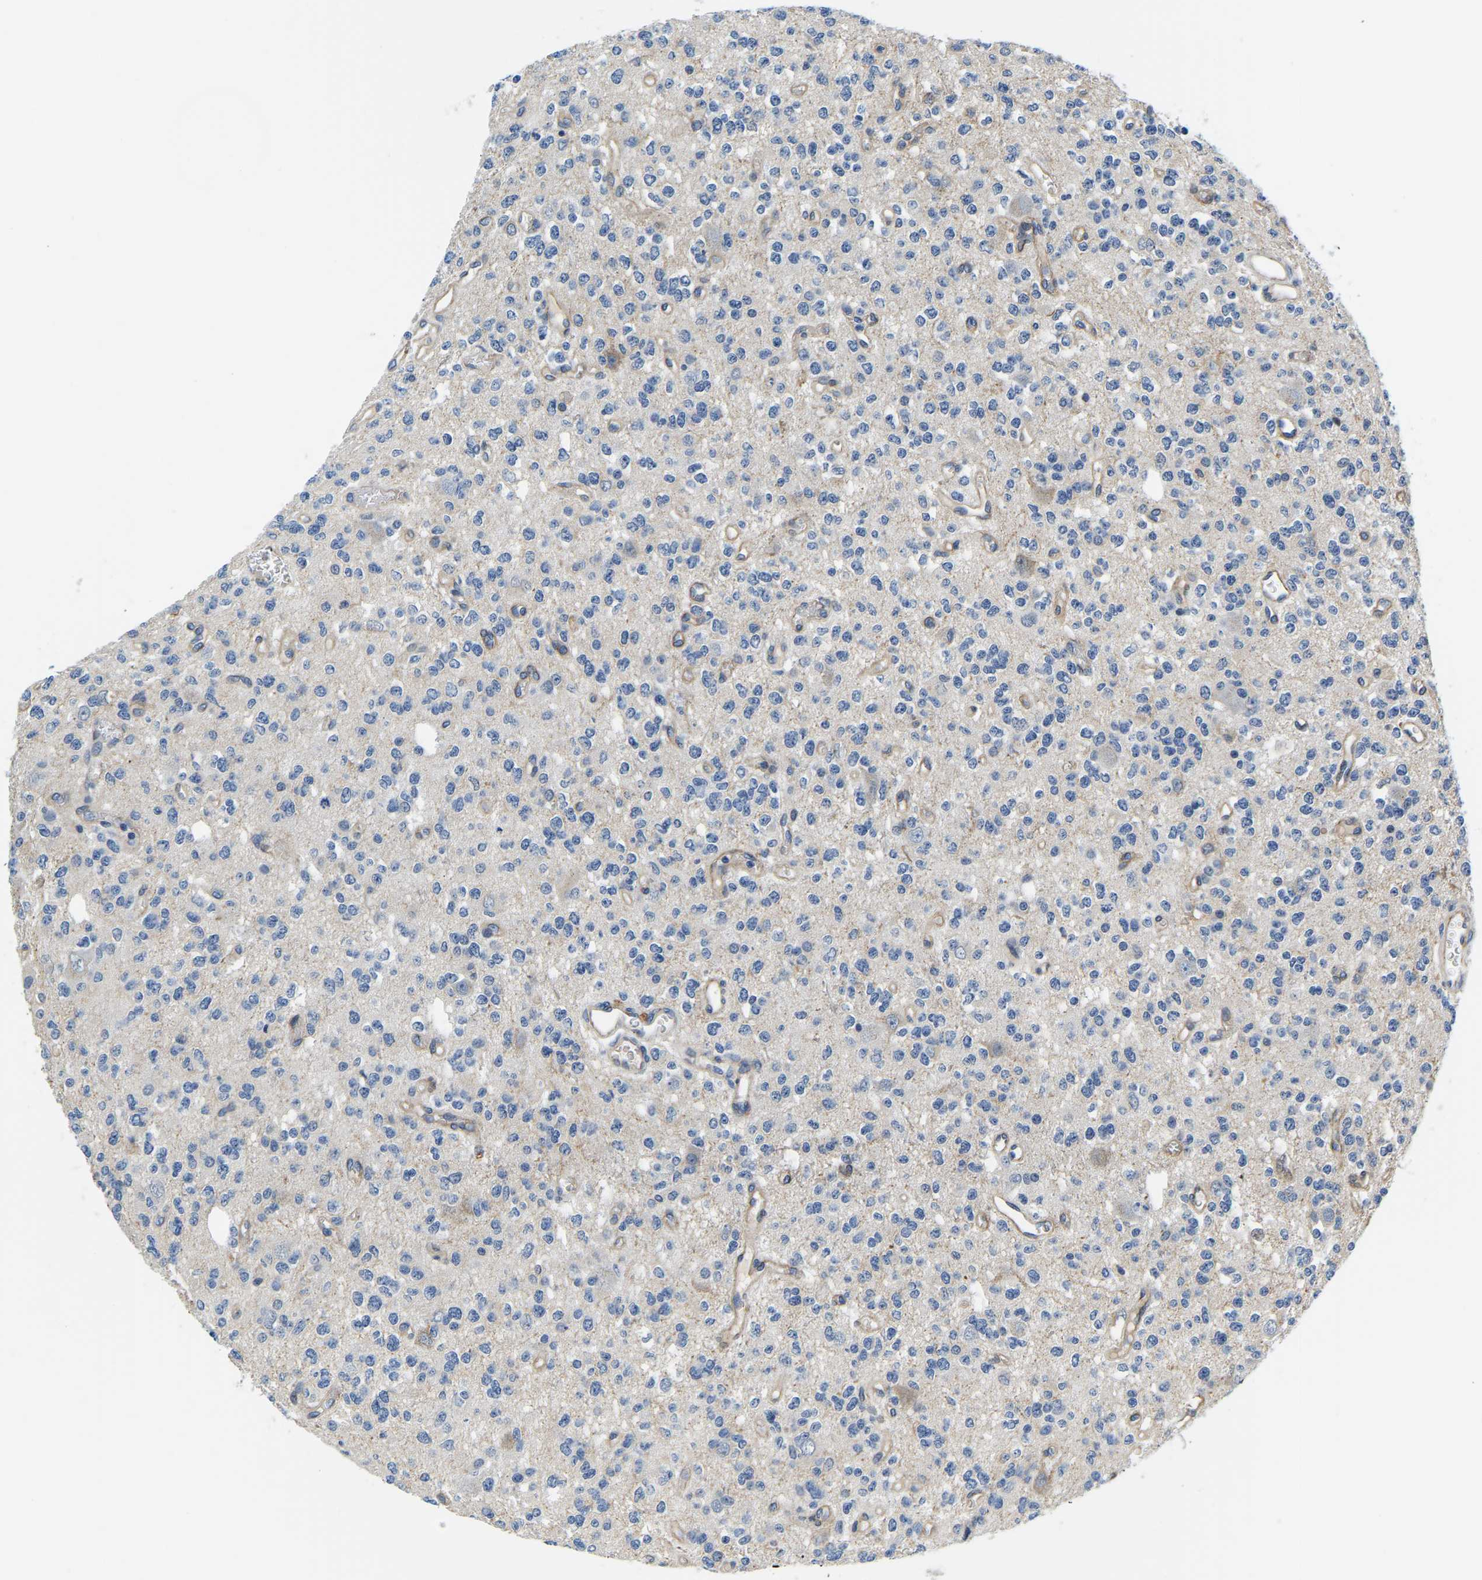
{"staining": {"intensity": "negative", "quantity": "none", "location": "none"}, "tissue": "glioma", "cell_type": "Tumor cells", "image_type": "cancer", "snomed": [{"axis": "morphology", "description": "Glioma, malignant, Low grade"}, {"axis": "topography", "description": "Brain"}], "caption": "An immunohistochemistry histopathology image of glioma is shown. There is no staining in tumor cells of glioma. The staining is performed using DAB (3,3'-diaminobenzidine) brown chromogen with nuclei counter-stained in using hematoxylin.", "gene": "LIAS", "patient": {"sex": "male", "age": 38}}